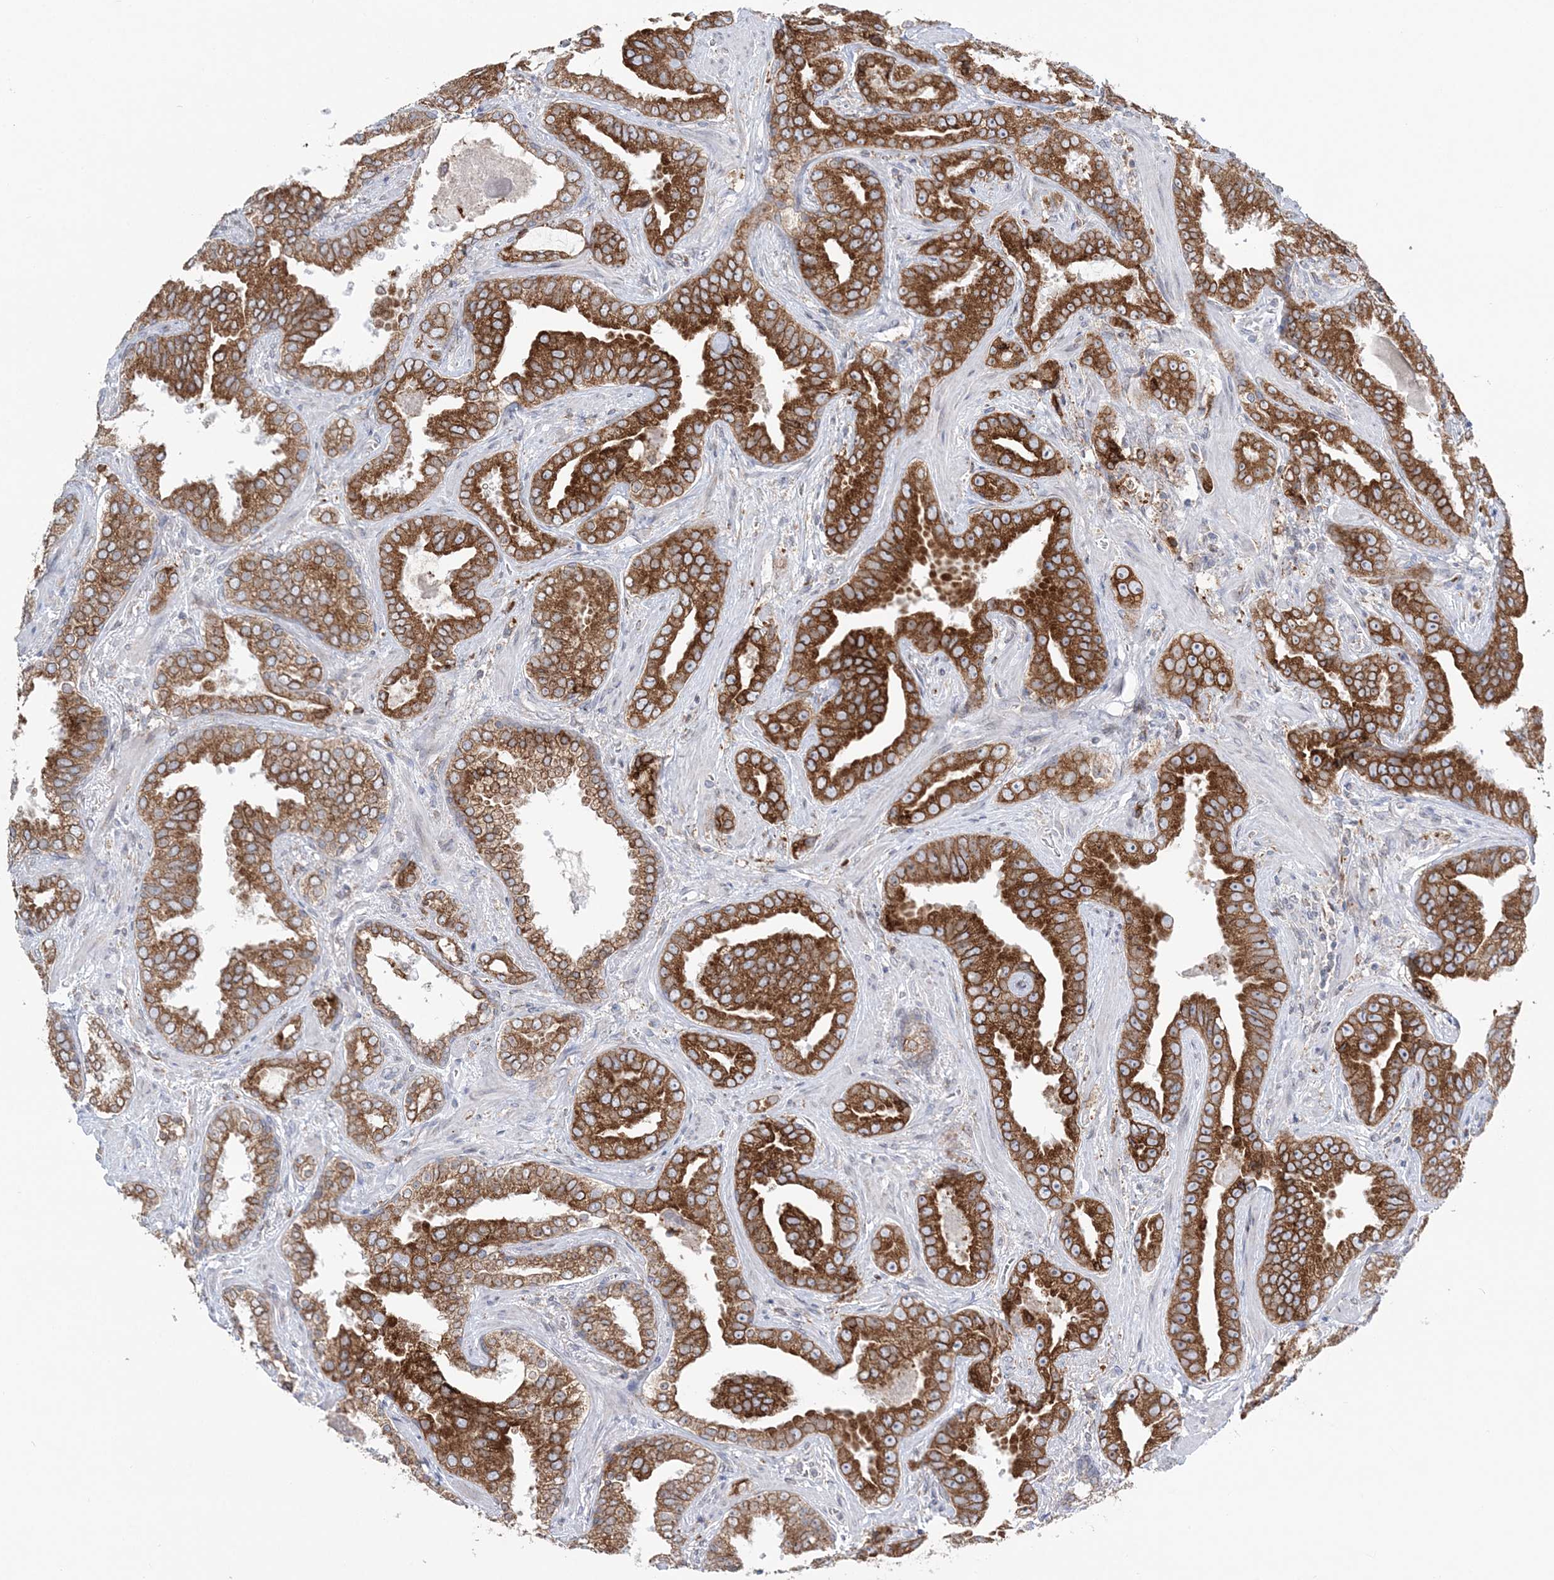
{"staining": {"intensity": "strong", "quantity": ">75%", "location": "cytoplasmic/membranous"}, "tissue": "prostate cancer", "cell_type": "Tumor cells", "image_type": "cancer", "snomed": [{"axis": "morphology", "description": "Adenocarcinoma, Low grade"}, {"axis": "topography", "description": "Prostate"}], "caption": "Protein expression analysis of human prostate low-grade adenocarcinoma reveals strong cytoplasmic/membranous positivity in approximately >75% of tumor cells.", "gene": "TMED10", "patient": {"sex": "male", "age": 60}}